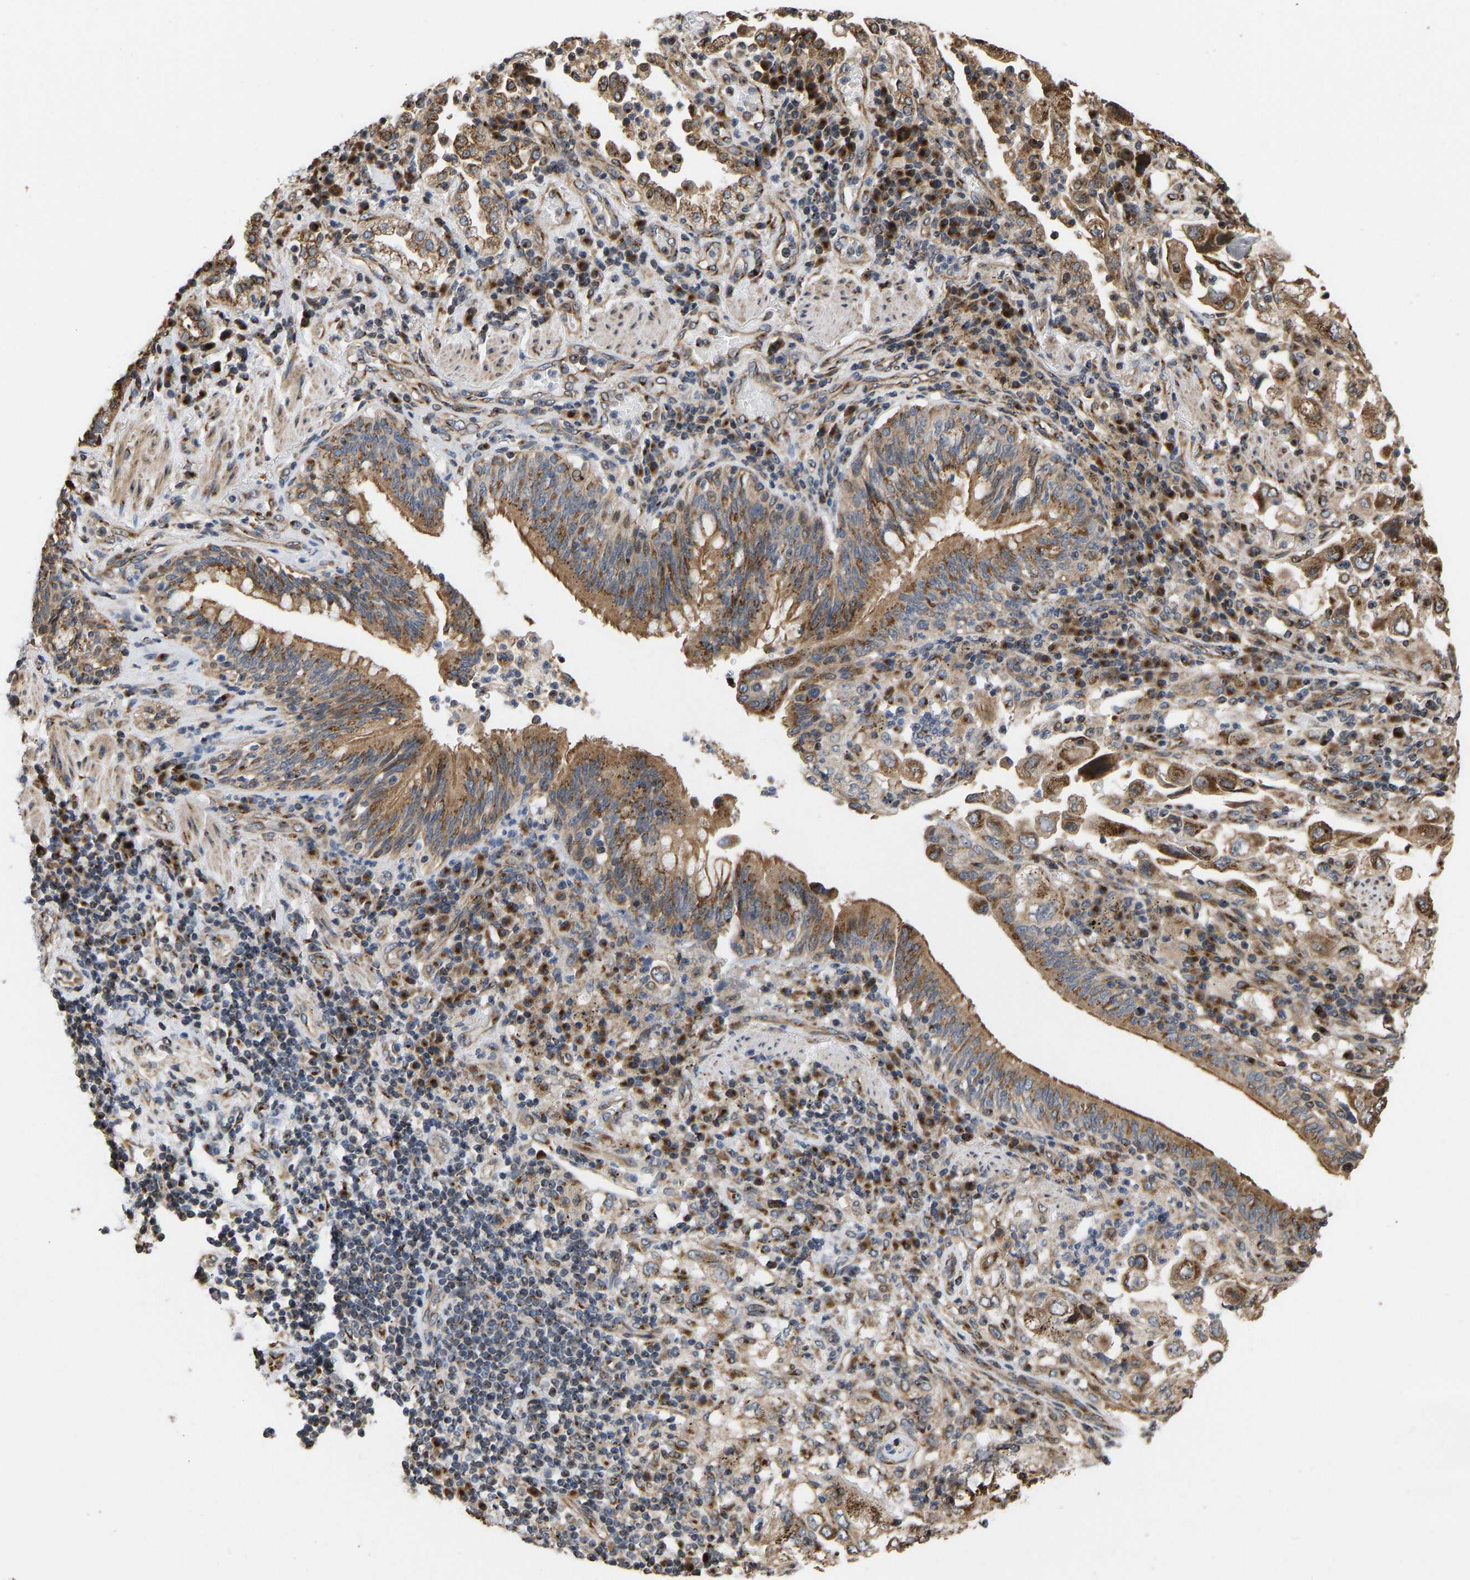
{"staining": {"intensity": "moderate", "quantity": ">75%", "location": "cytoplasmic/membranous"}, "tissue": "lung cancer", "cell_type": "Tumor cells", "image_type": "cancer", "snomed": [{"axis": "morphology", "description": "Adenocarcinoma, NOS"}, {"axis": "topography", "description": "Lung"}], "caption": "Protein expression analysis of lung adenocarcinoma displays moderate cytoplasmic/membranous expression in approximately >75% of tumor cells. (IHC, brightfield microscopy, high magnification).", "gene": "YIPF4", "patient": {"sex": "male", "age": 64}}